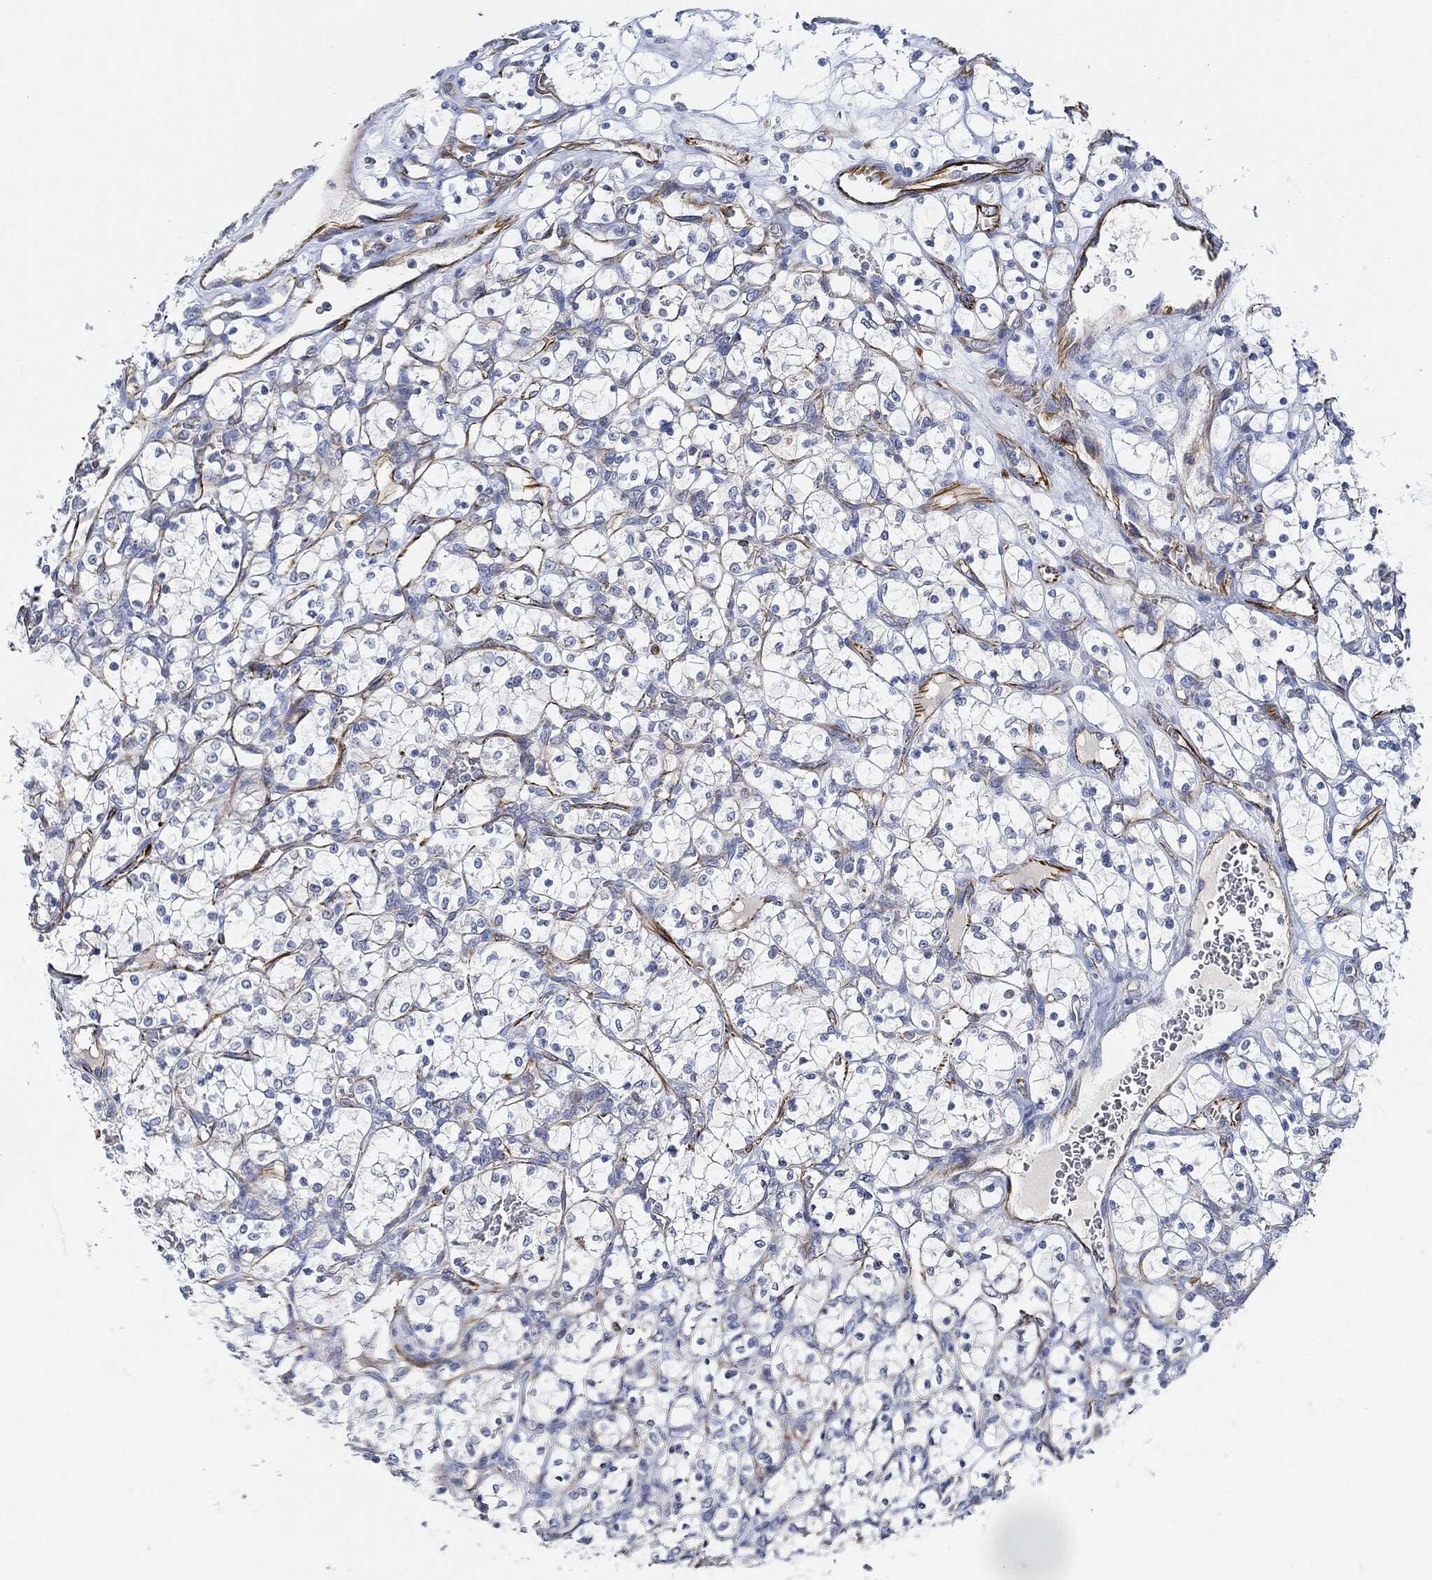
{"staining": {"intensity": "negative", "quantity": "none", "location": "none"}, "tissue": "renal cancer", "cell_type": "Tumor cells", "image_type": "cancer", "snomed": [{"axis": "morphology", "description": "Adenocarcinoma, NOS"}, {"axis": "topography", "description": "Kidney"}], "caption": "Protein analysis of renal cancer displays no significant staining in tumor cells. Nuclei are stained in blue.", "gene": "THSD1", "patient": {"sex": "female", "age": 69}}